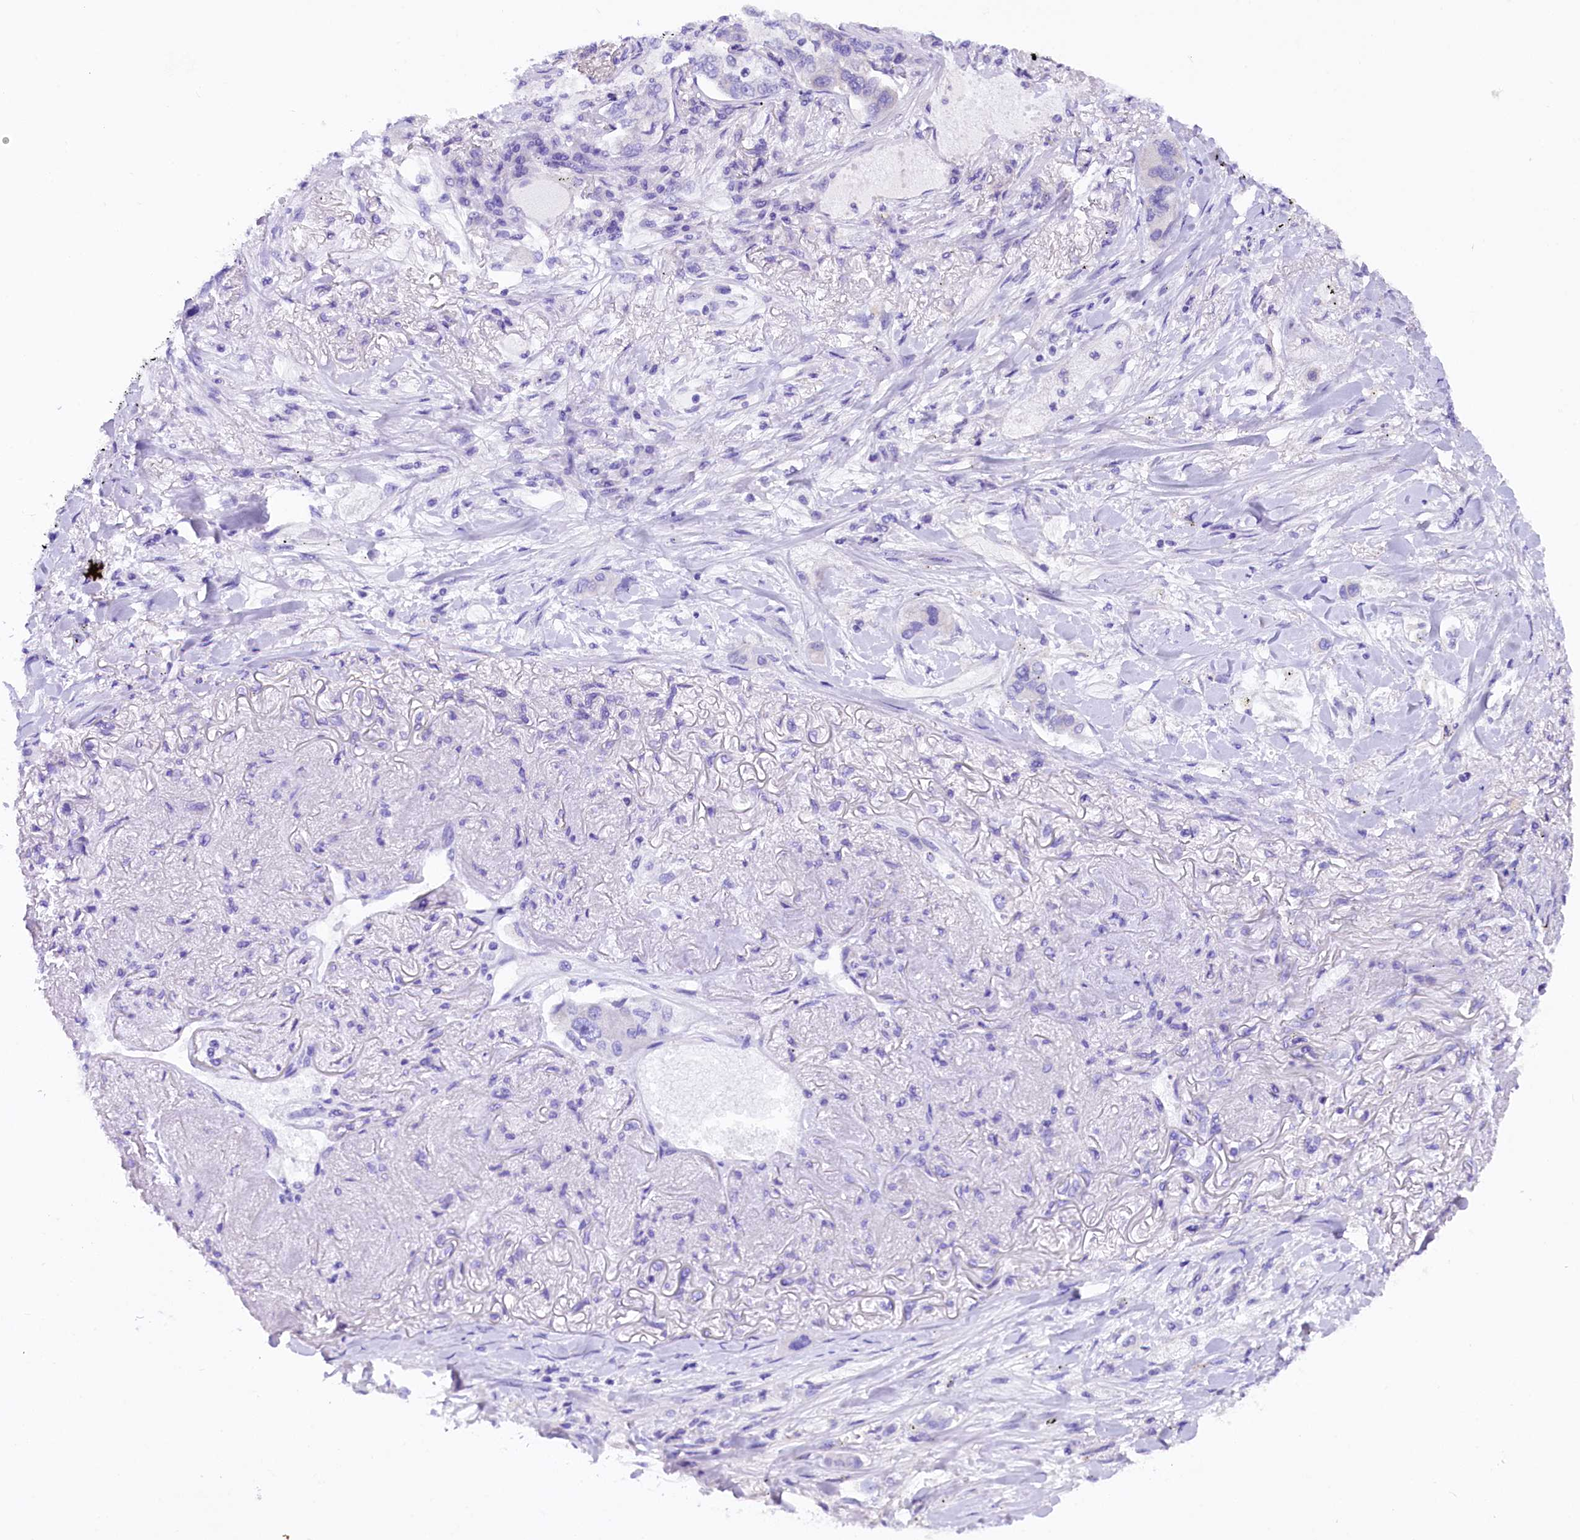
{"staining": {"intensity": "negative", "quantity": "none", "location": "none"}, "tissue": "lung cancer", "cell_type": "Tumor cells", "image_type": "cancer", "snomed": [{"axis": "morphology", "description": "Adenocarcinoma, NOS"}, {"axis": "topography", "description": "Lung"}], "caption": "IHC photomicrograph of neoplastic tissue: human lung adenocarcinoma stained with DAB (3,3'-diaminobenzidine) reveals no significant protein positivity in tumor cells.", "gene": "AP3B2", "patient": {"sex": "male", "age": 49}}